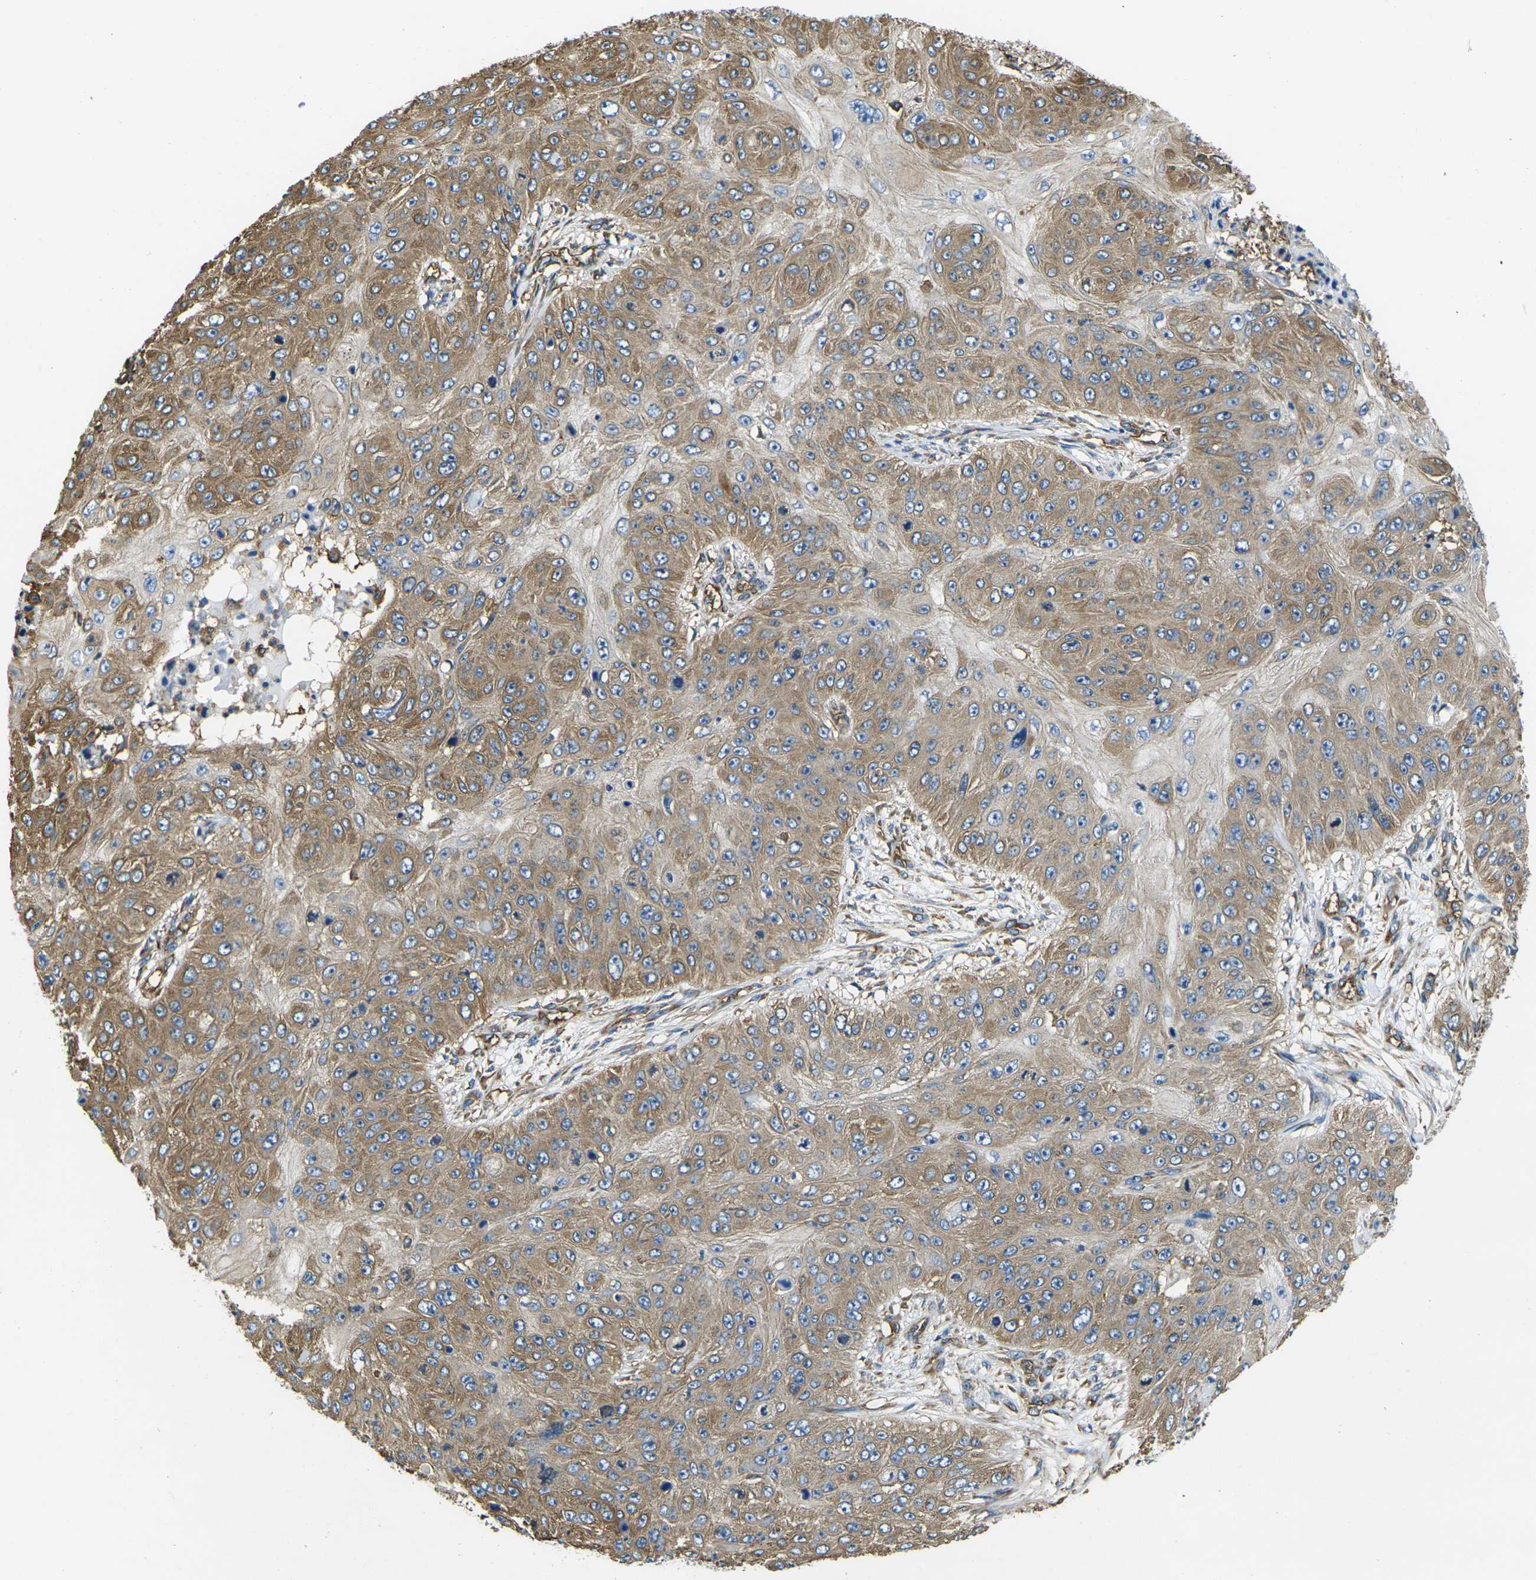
{"staining": {"intensity": "moderate", "quantity": ">75%", "location": "cytoplasmic/membranous"}, "tissue": "skin cancer", "cell_type": "Tumor cells", "image_type": "cancer", "snomed": [{"axis": "morphology", "description": "Squamous cell carcinoma, NOS"}, {"axis": "topography", "description": "Skin"}], "caption": "Human skin squamous cell carcinoma stained with a brown dye displays moderate cytoplasmic/membranous positive positivity in approximately >75% of tumor cells.", "gene": "FAM110D", "patient": {"sex": "female", "age": 80}}